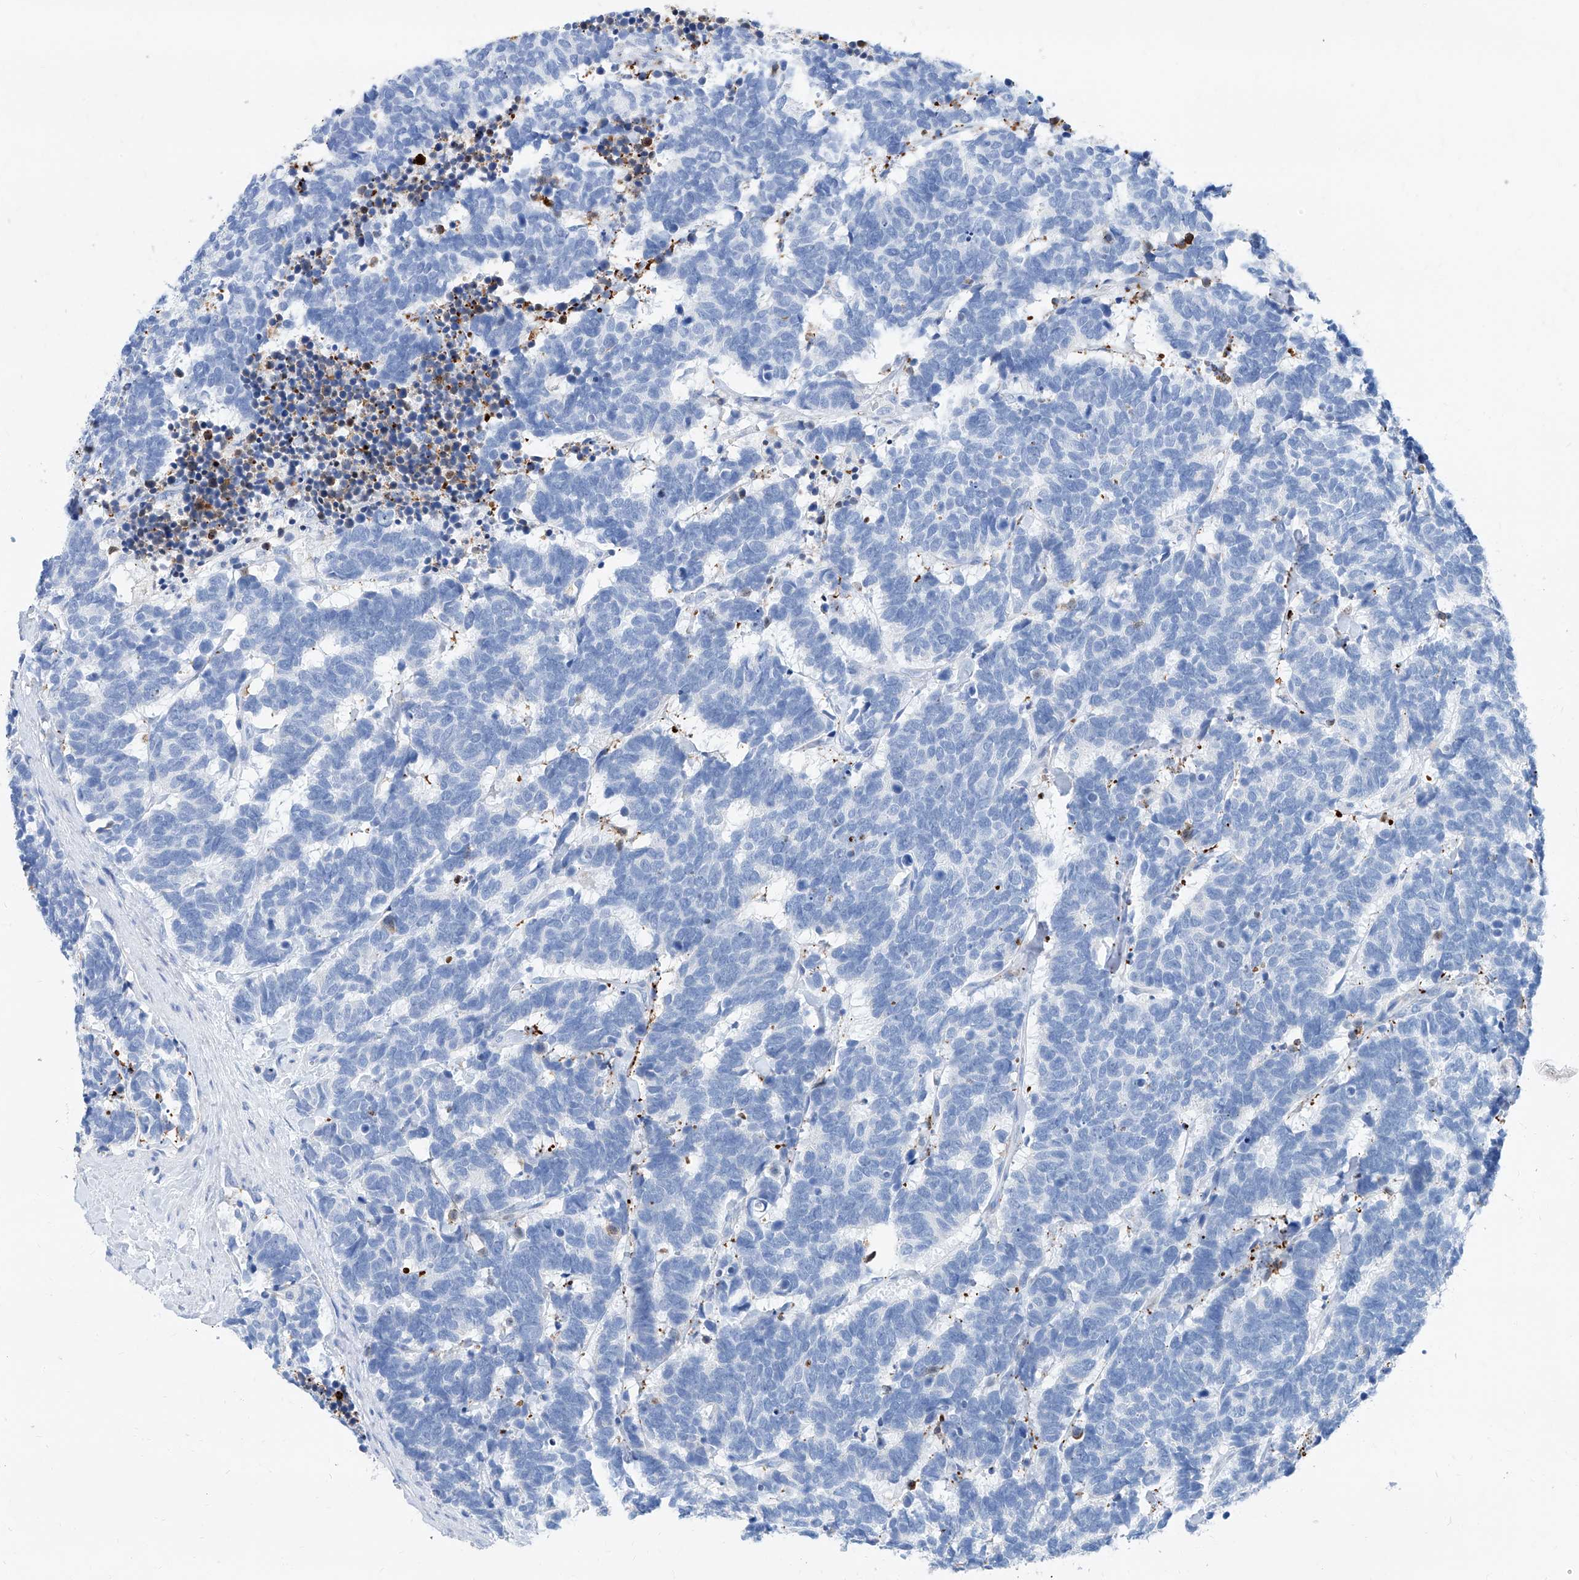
{"staining": {"intensity": "negative", "quantity": "none", "location": "none"}, "tissue": "carcinoid", "cell_type": "Tumor cells", "image_type": "cancer", "snomed": [{"axis": "morphology", "description": "Carcinoma, NOS"}, {"axis": "morphology", "description": "Carcinoid, malignant, NOS"}, {"axis": "topography", "description": "Urinary bladder"}], "caption": "The micrograph demonstrates no significant positivity in tumor cells of carcinoid.", "gene": "SLC25A29", "patient": {"sex": "male", "age": 57}}